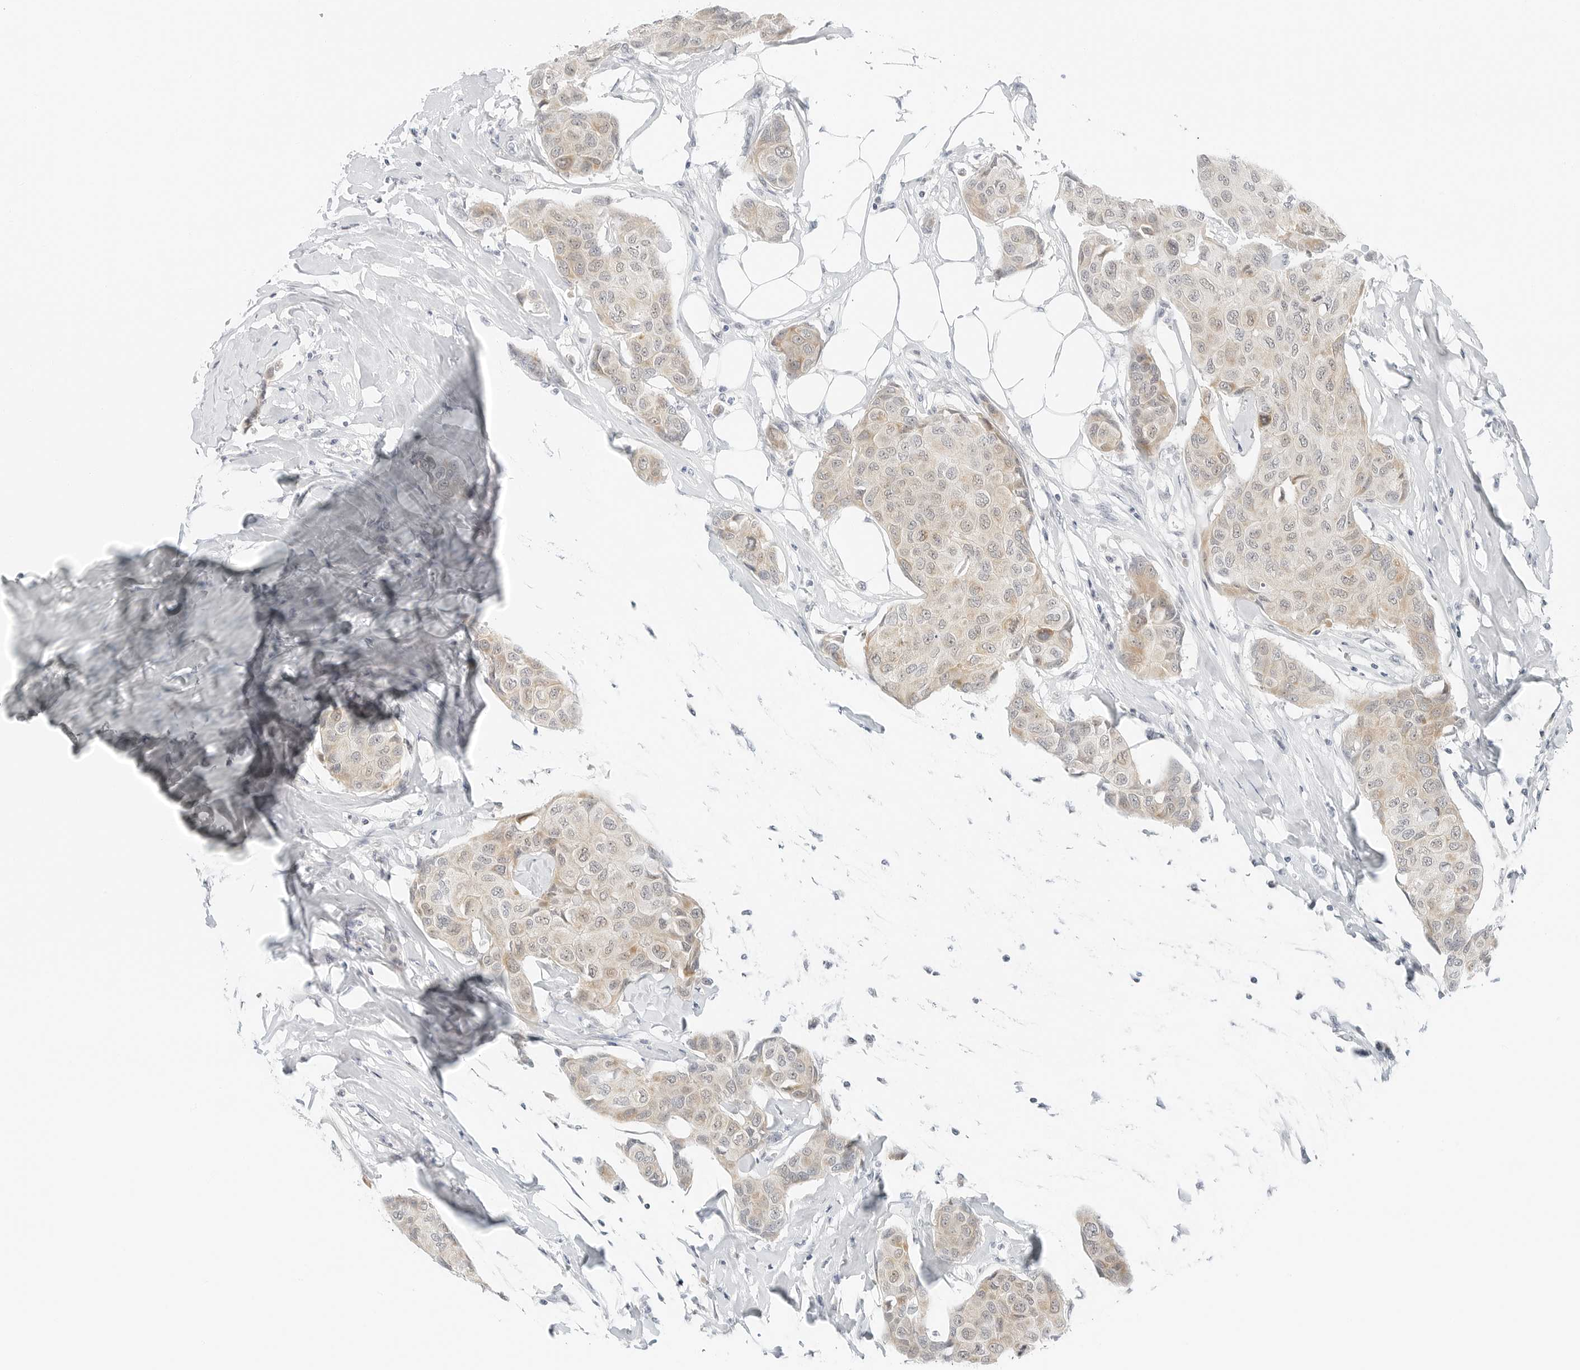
{"staining": {"intensity": "weak", "quantity": "25%-75%", "location": "cytoplasmic/membranous,nuclear"}, "tissue": "breast cancer", "cell_type": "Tumor cells", "image_type": "cancer", "snomed": [{"axis": "morphology", "description": "Duct carcinoma"}, {"axis": "topography", "description": "Breast"}], "caption": "DAB immunohistochemical staining of breast cancer shows weak cytoplasmic/membranous and nuclear protein staining in approximately 25%-75% of tumor cells.", "gene": "CCSAP", "patient": {"sex": "female", "age": 80}}